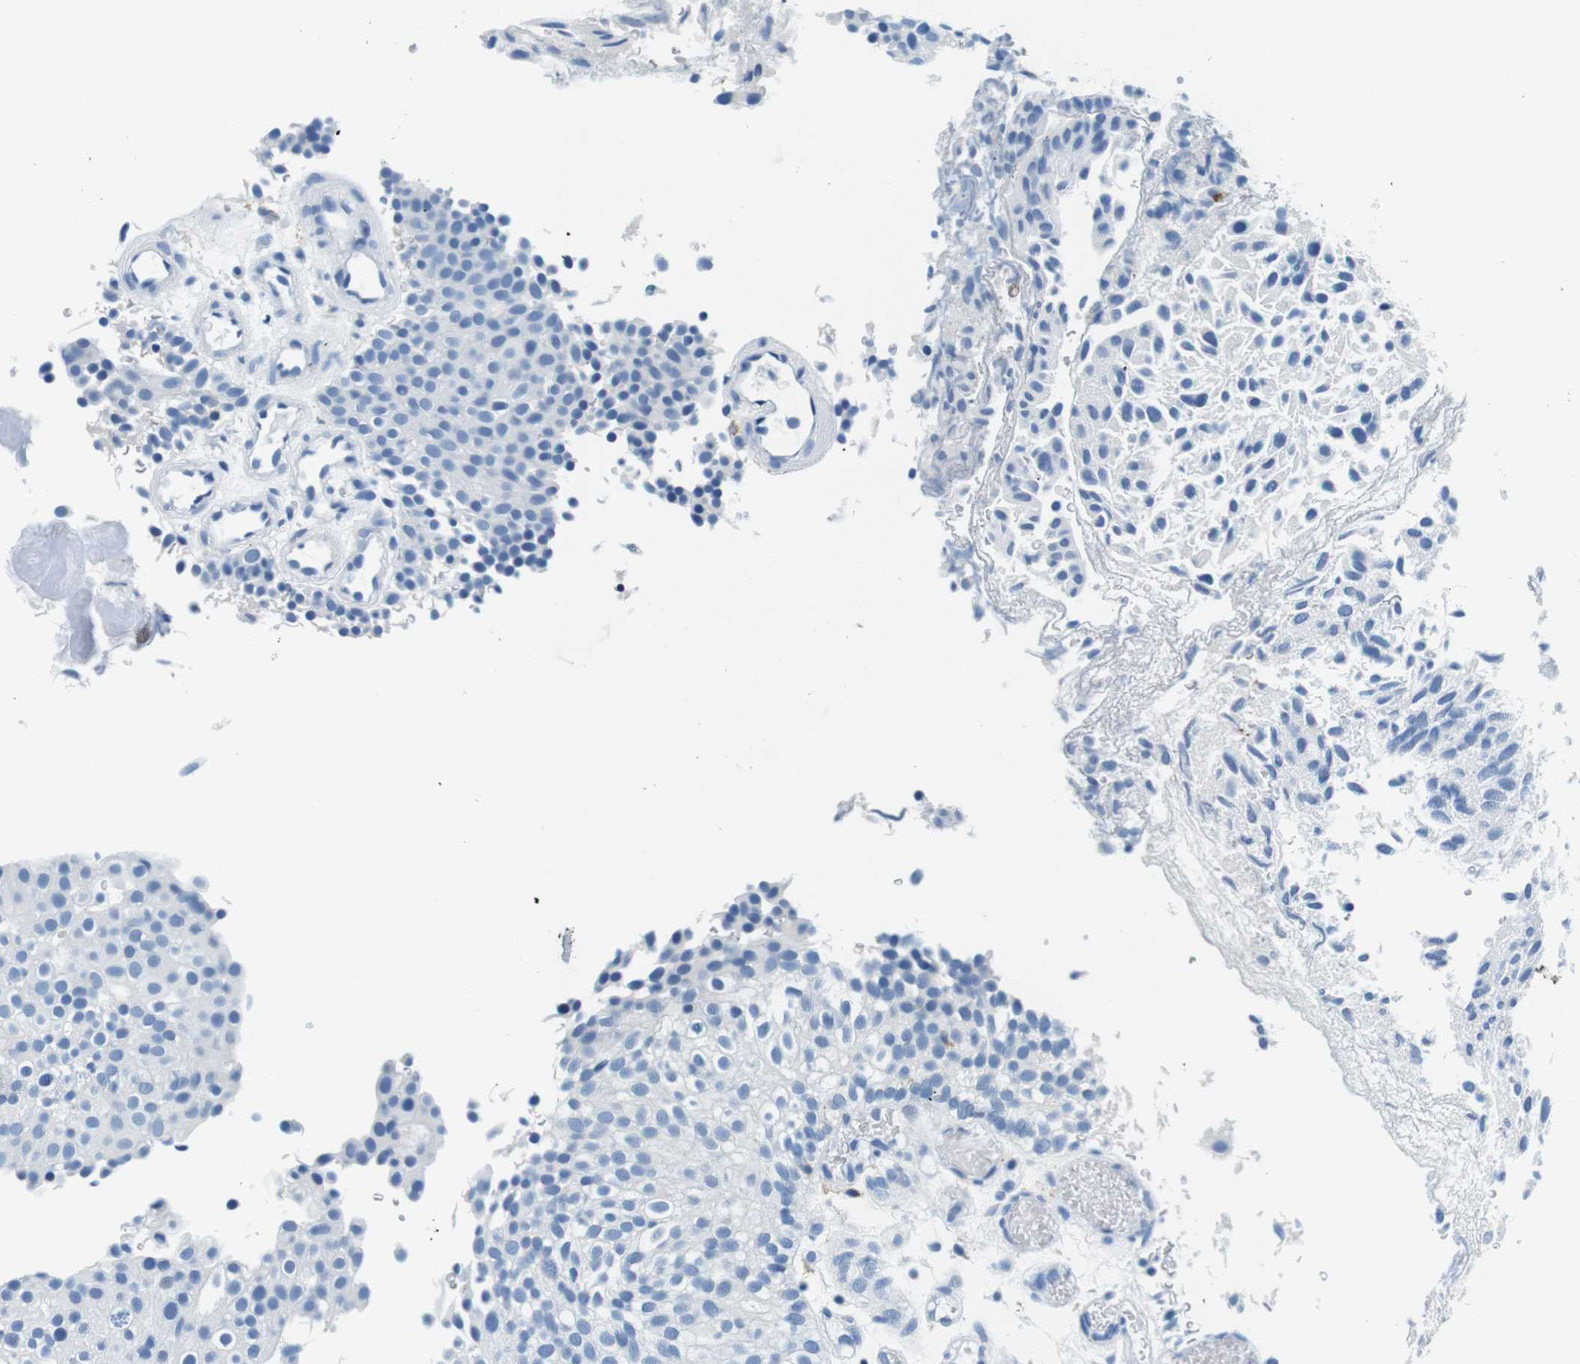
{"staining": {"intensity": "negative", "quantity": "none", "location": "none"}, "tissue": "urothelial cancer", "cell_type": "Tumor cells", "image_type": "cancer", "snomed": [{"axis": "morphology", "description": "Urothelial carcinoma, Low grade"}, {"axis": "topography", "description": "Urinary bladder"}], "caption": "Immunohistochemistry histopathology image of neoplastic tissue: human urothelial carcinoma (low-grade) stained with DAB (3,3'-diaminobenzidine) reveals no significant protein expression in tumor cells. The staining is performed using DAB brown chromogen with nuclei counter-stained in using hematoxylin.", "gene": "HLA-DRB1", "patient": {"sex": "male", "age": 78}}